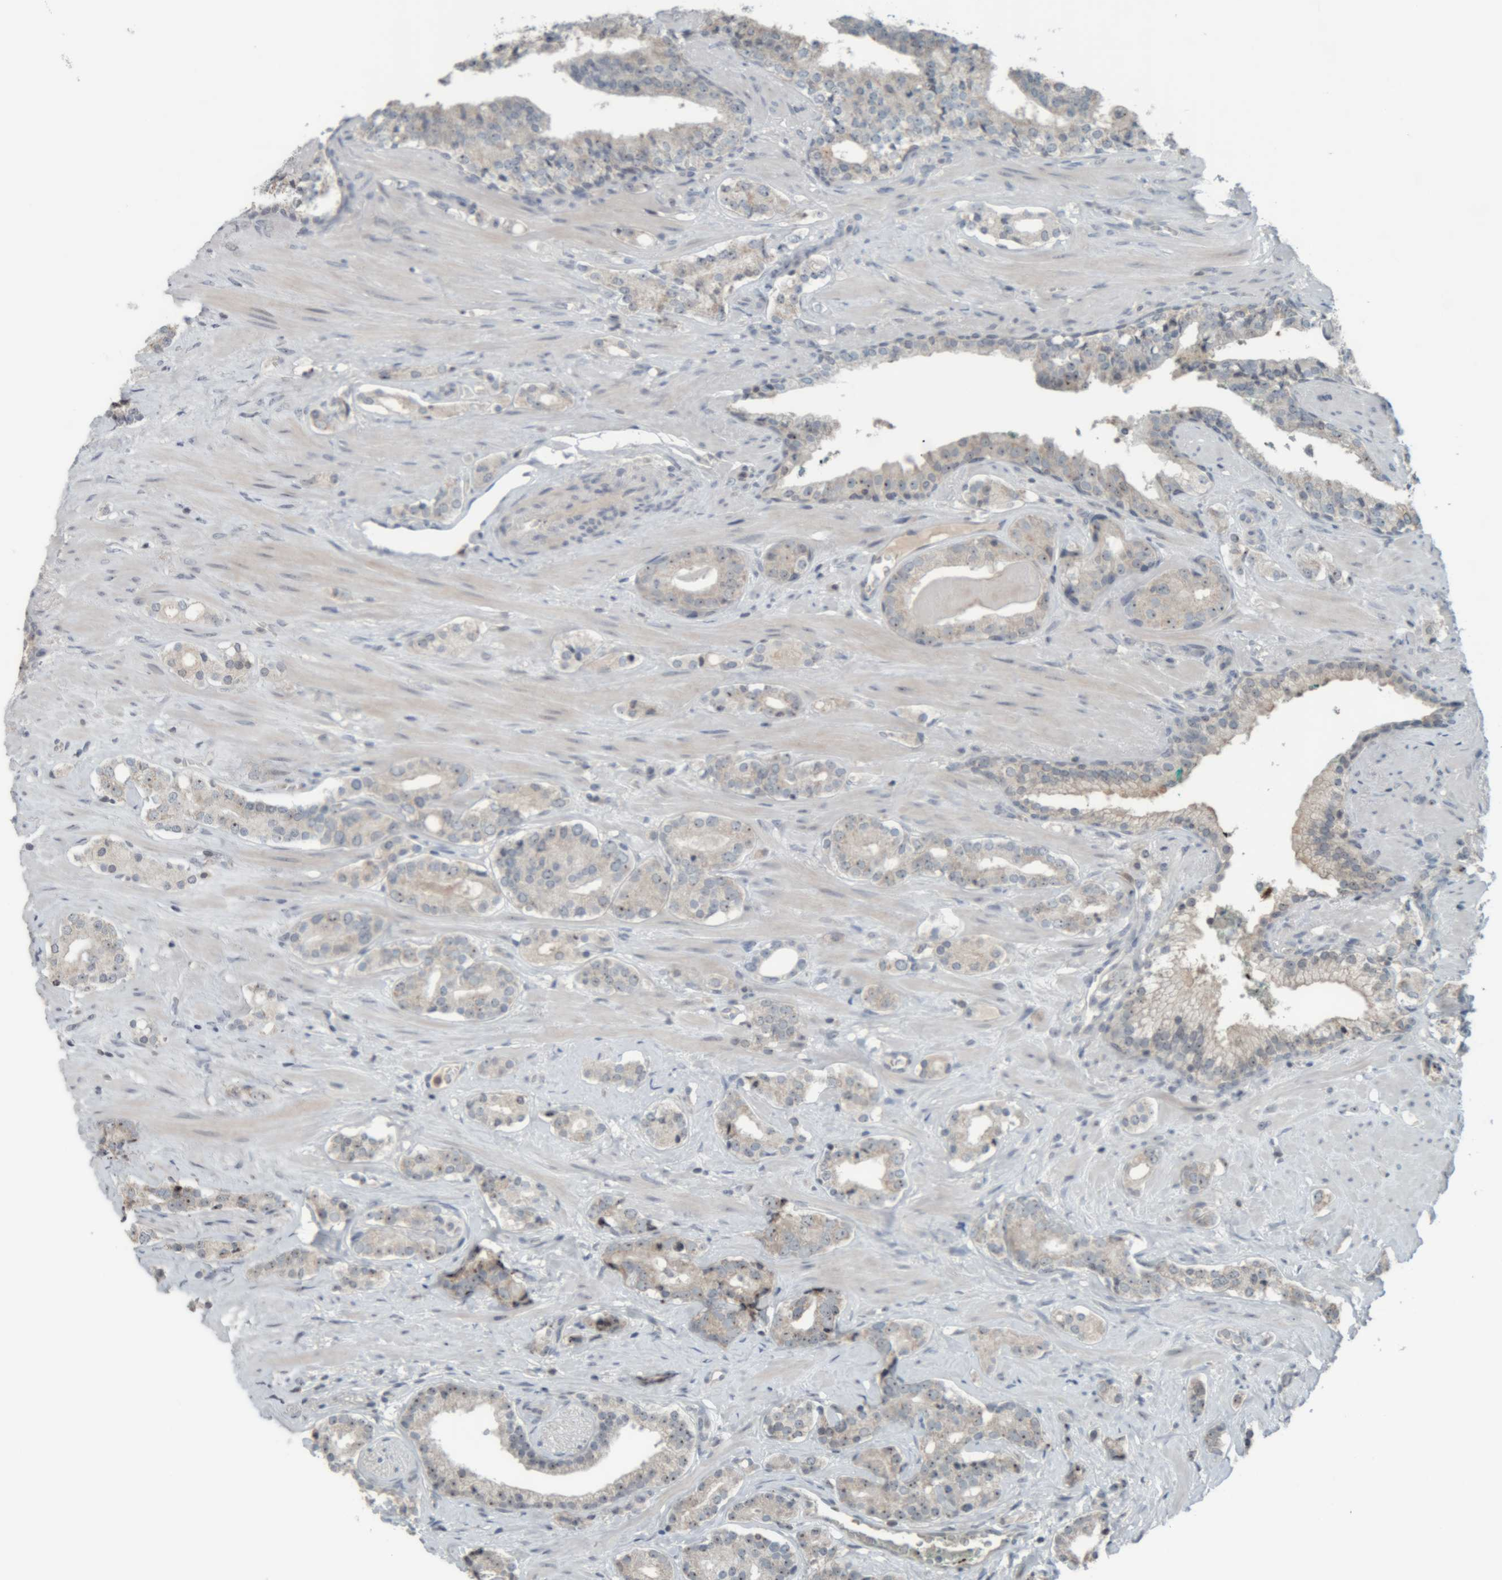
{"staining": {"intensity": "weak", "quantity": "<25%", "location": "nuclear"}, "tissue": "prostate cancer", "cell_type": "Tumor cells", "image_type": "cancer", "snomed": [{"axis": "morphology", "description": "Adenocarcinoma, High grade"}, {"axis": "topography", "description": "Prostate"}], "caption": "High magnification brightfield microscopy of prostate cancer stained with DAB (3,3'-diaminobenzidine) (brown) and counterstained with hematoxylin (blue): tumor cells show no significant positivity.", "gene": "RPF1", "patient": {"sex": "male", "age": 71}}